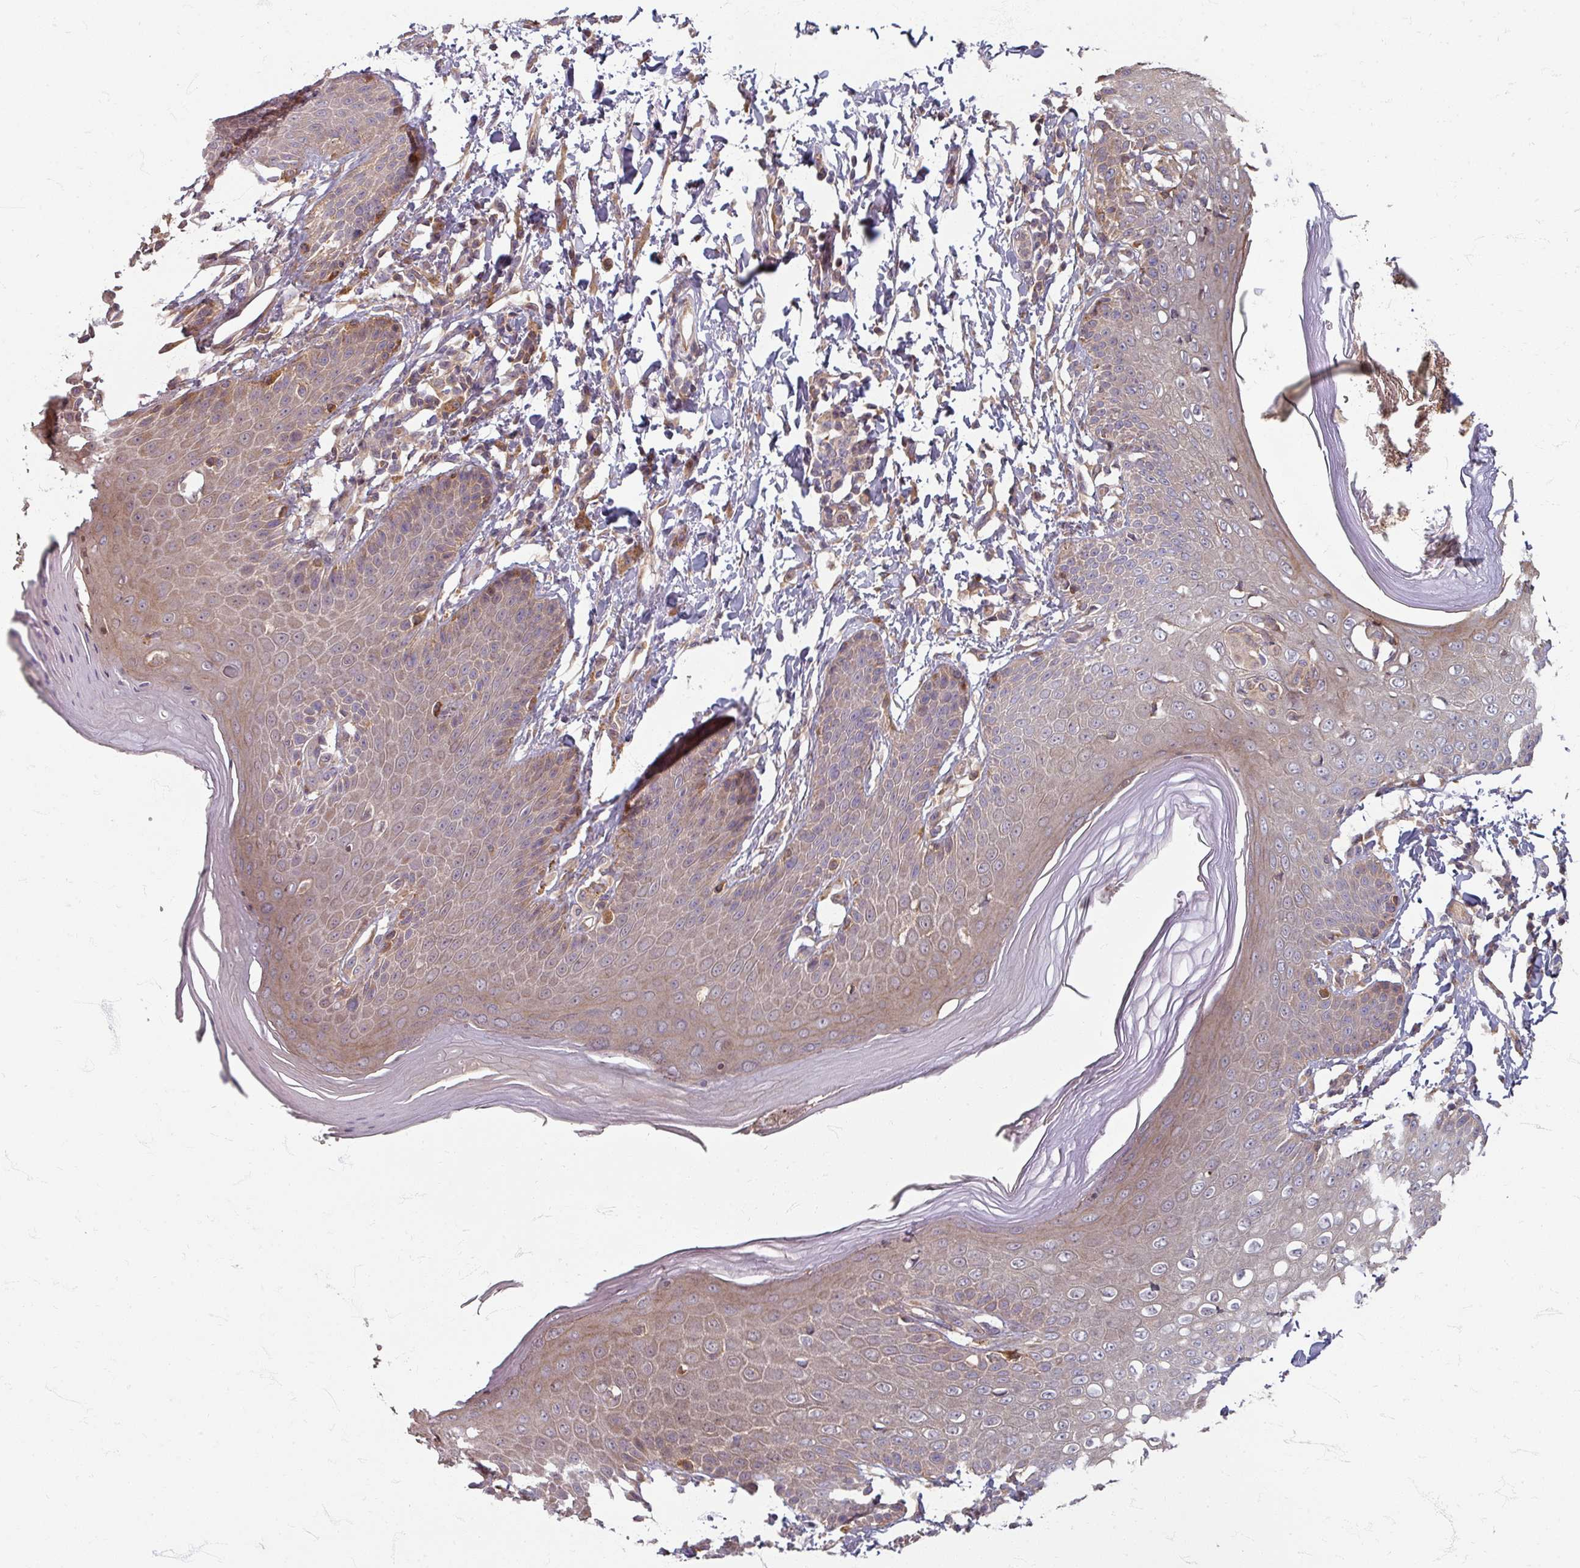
{"staining": {"intensity": "moderate", "quantity": "25%-75%", "location": "cytoplasmic/membranous"}, "tissue": "skin", "cell_type": "Epidermal cells", "image_type": "normal", "snomed": [{"axis": "morphology", "description": "Normal tissue, NOS"}, {"axis": "topography", "description": "Peripheral nerve tissue"}], "caption": "Protein staining displays moderate cytoplasmic/membranous positivity in approximately 25%-75% of epidermal cells in unremarkable skin.", "gene": "STAM", "patient": {"sex": "male", "age": 51}}